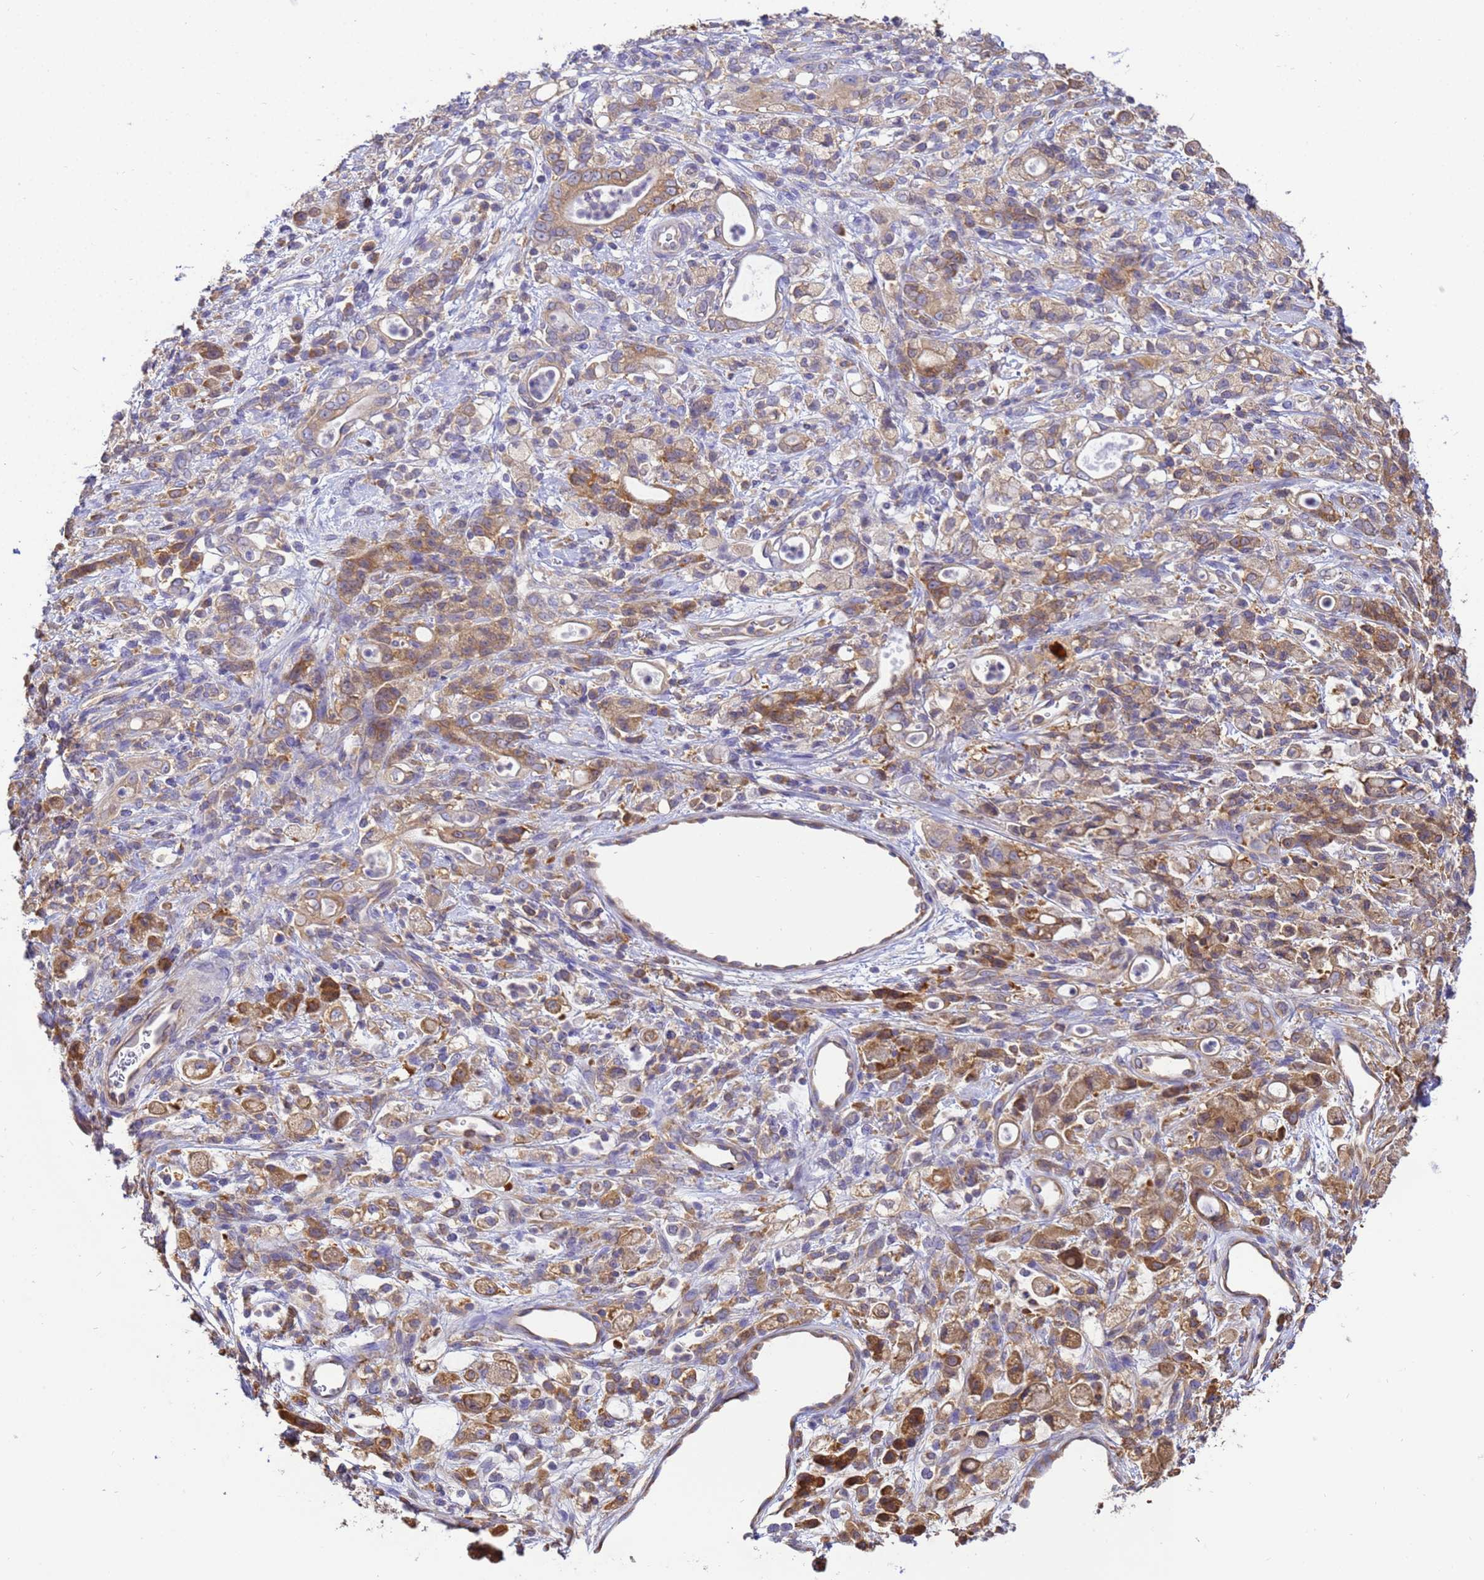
{"staining": {"intensity": "moderate", "quantity": ">75%", "location": "cytoplasmic/membranous"}, "tissue": "stomach cancer", "cell_type": "Tumor cells", "image_type": "cancer", "snomed": [{"axis": "morphology", "description": "Adenocarcinoma, NOS"}, {"axis": "topography", "description": "Stomach"}], "caption": "Protein staining by immunohistochemistry exhibits moderate cytoplasmic/membranous positivity in approximately >75% of tumor cells in stomach cancer (adenocarcinoma).", "gene": "NARS1", "patient": {"sex": "female", "age": 60}}